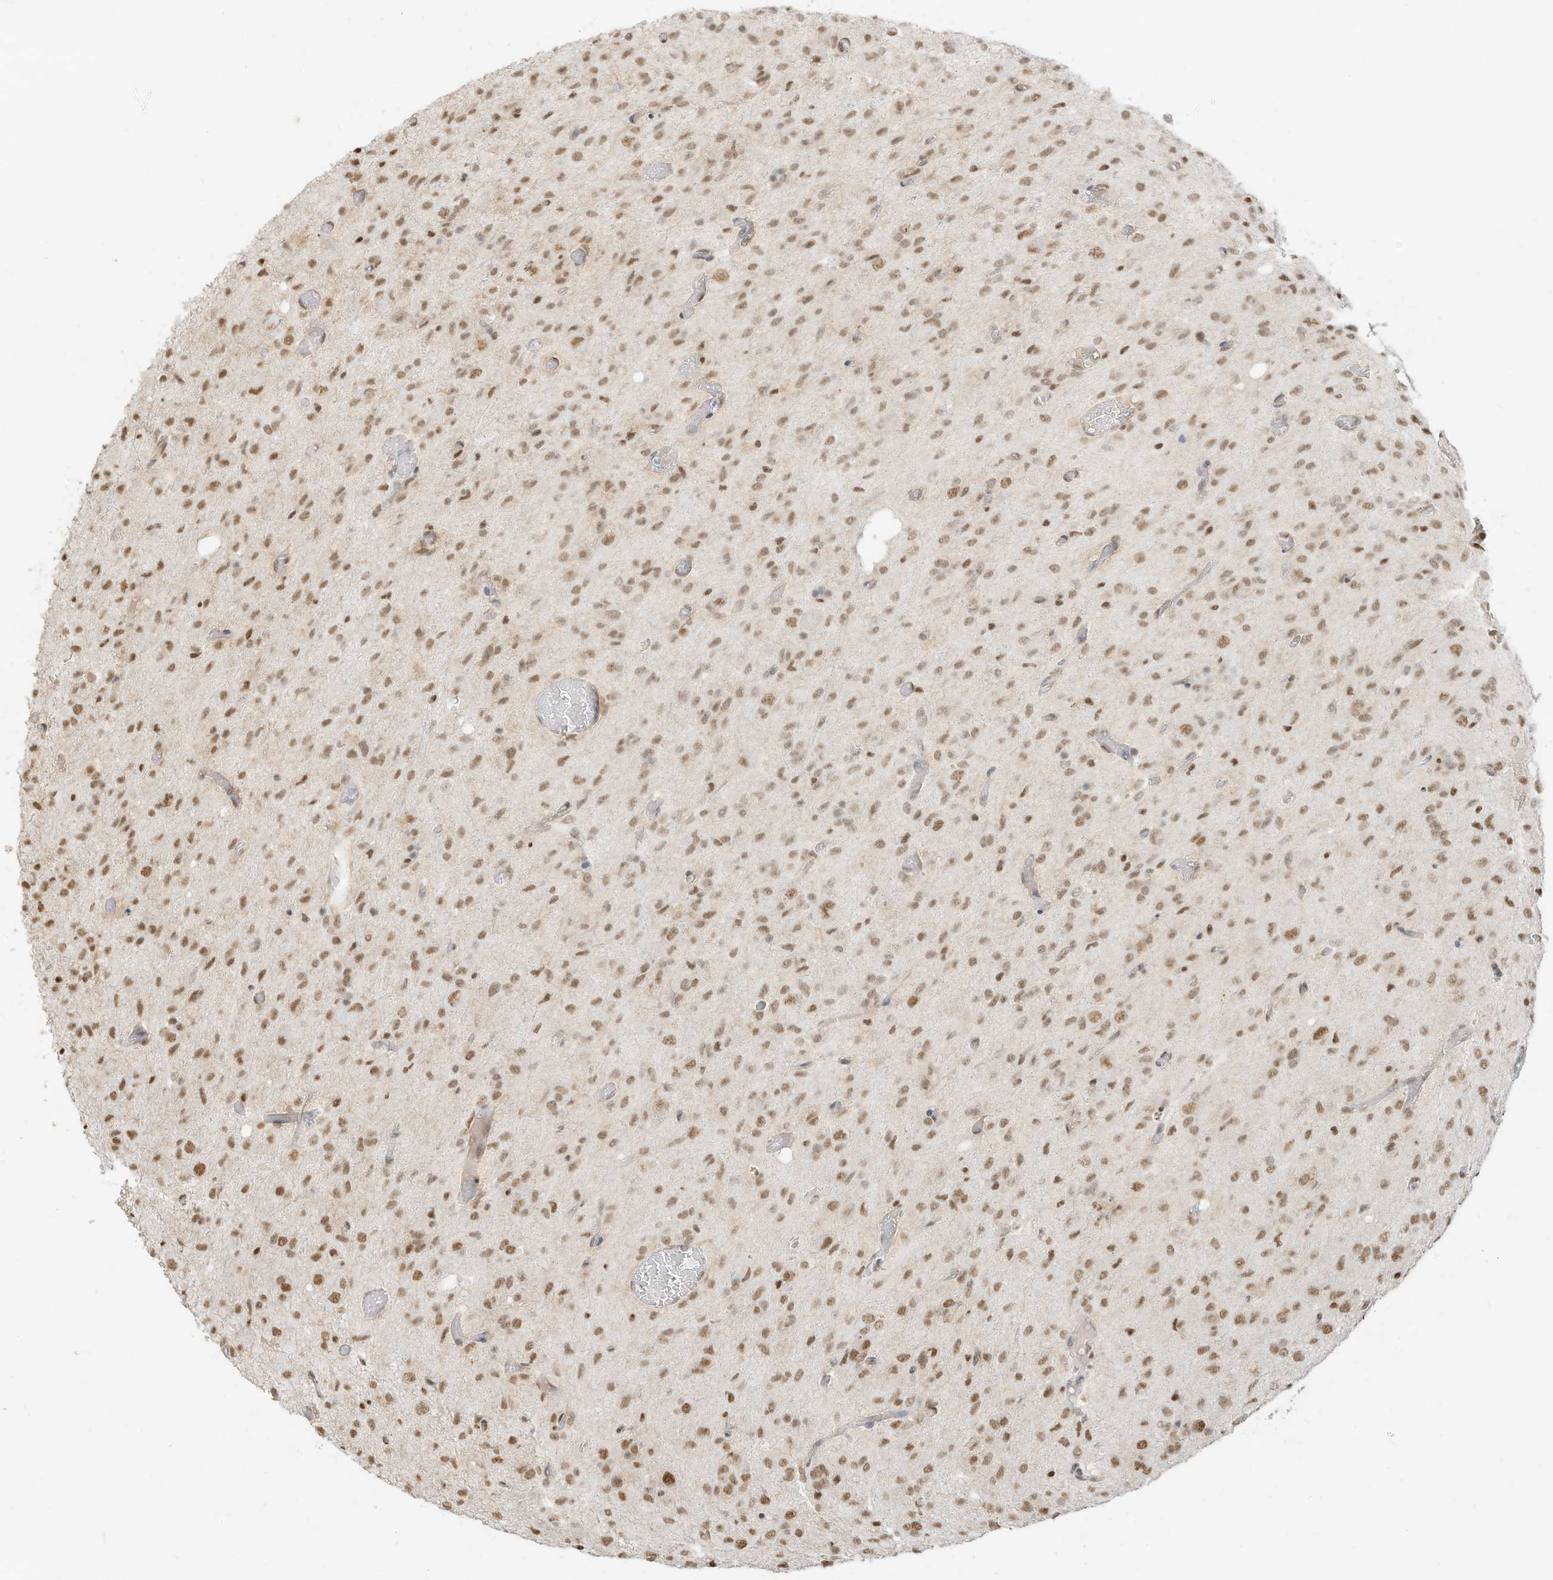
{"staining": {"intensity": "moderate", "quantity": ">75%", "location": "nuclear"}, "tissue": "glioma", "cell_type": "Tumor cells", "image_type": "cancer", "snomed": [{"axis": "morphology", "description": "Glioma, malignant, High grade"}, {"axis": "topography", "description": "Brain"}], "caption": "Immunohistochemical staining of malignant glioma (high-grade) shows medium levels of moderate nuclear protein staining in about >75% of tumor cells.", "gene": "NHSL1", "patient": {"sex": "female", "age": 59}}